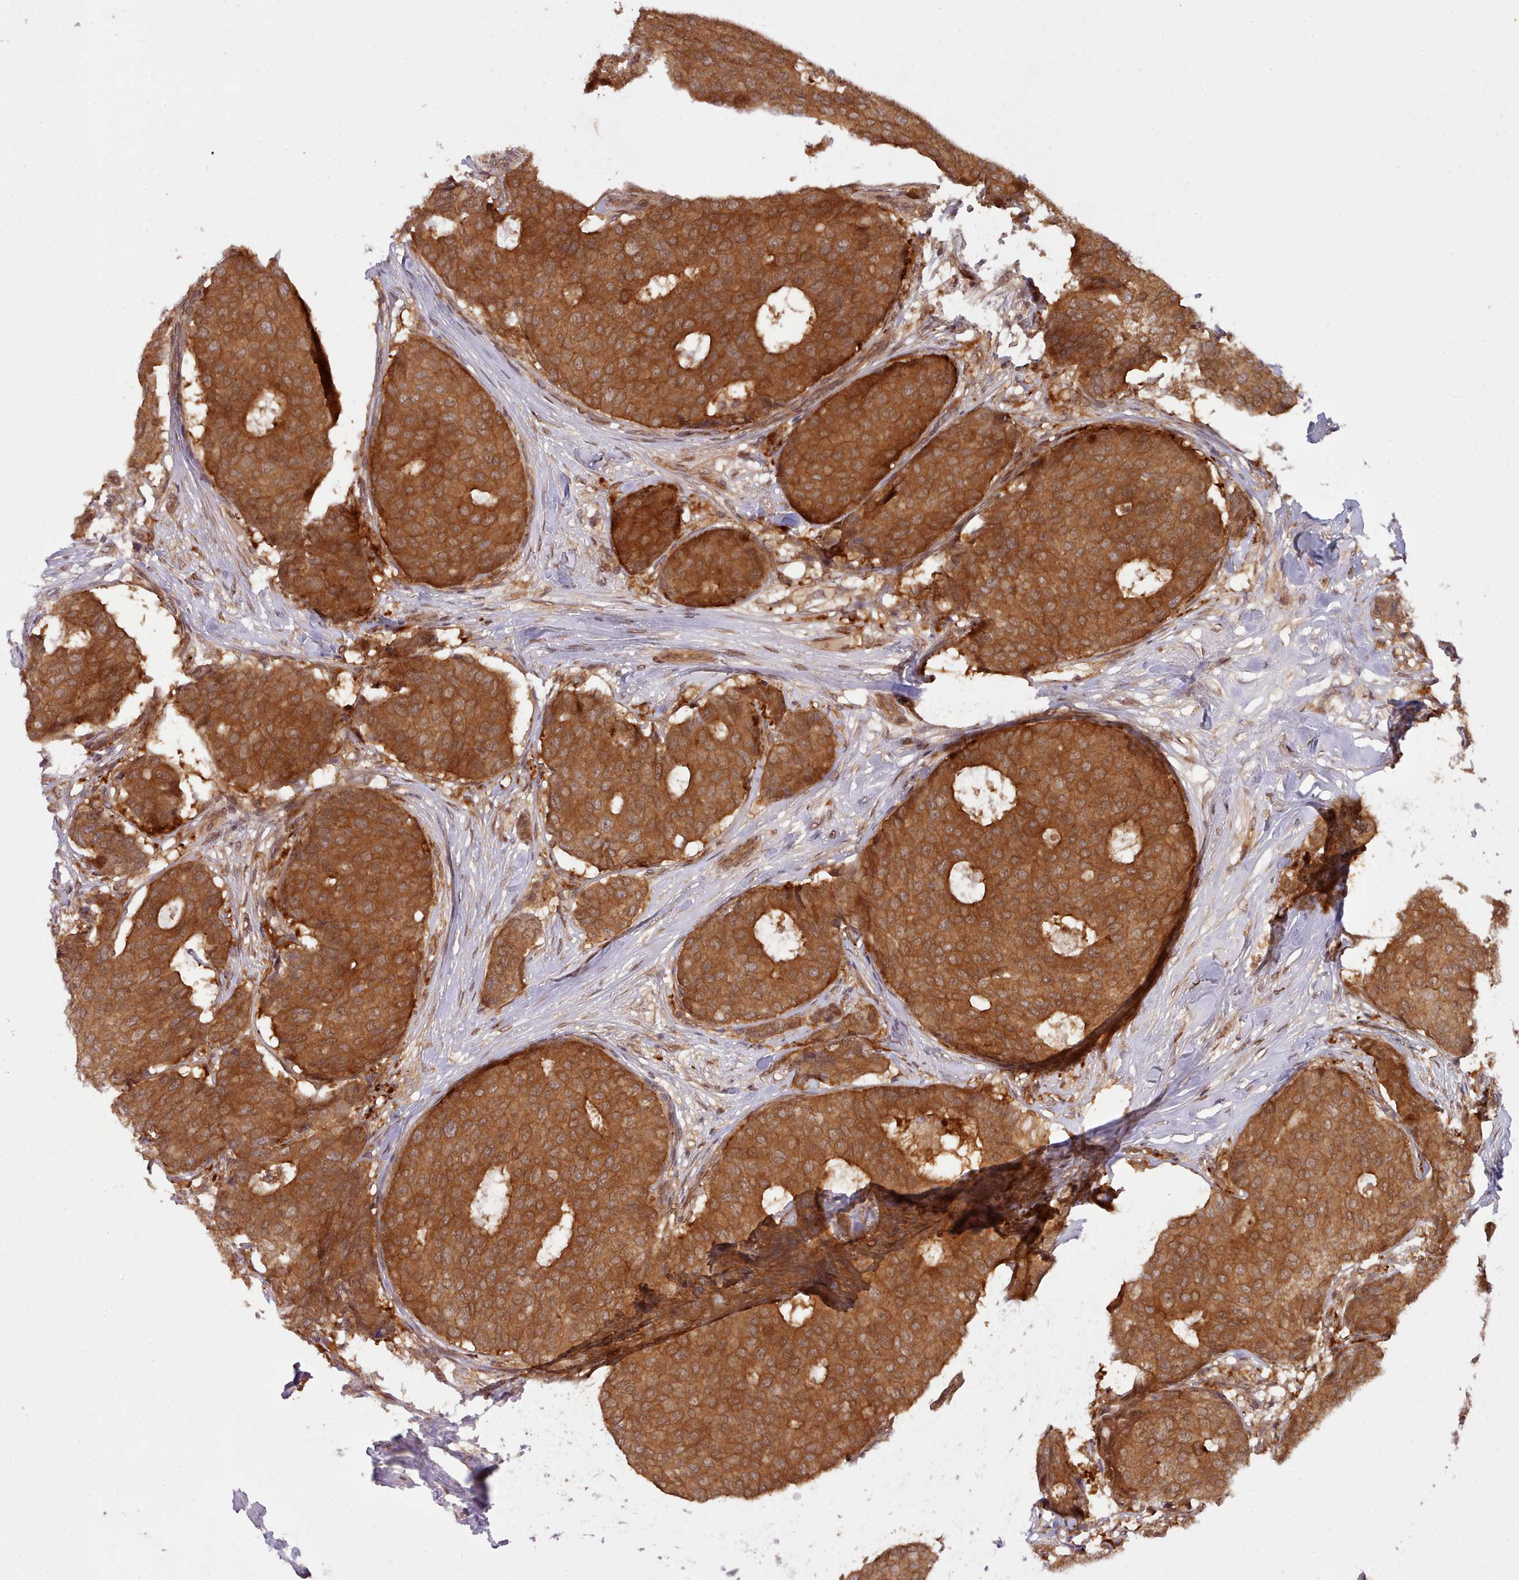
{"staining": {"intensity": "moderate", "quantity": ">75%", "location": "cytoplasmic/membranous,nuclear"}, "tissue": "breast cancer", "cell_type": "Tumor cells", "image_type": "cancer", "snomed": [{"axis": "morphology", "description": "Duct carcinoma"}, {"axis": "topography", "description": "Breast"}], "caption": "An image of breast cancer stained for a protein displays moderate cytoplasmic/membranous and nuclear brown staining in tumor cells.", "gene": "UBE2G1", "patient": {"sex": "female", "age": 75}}